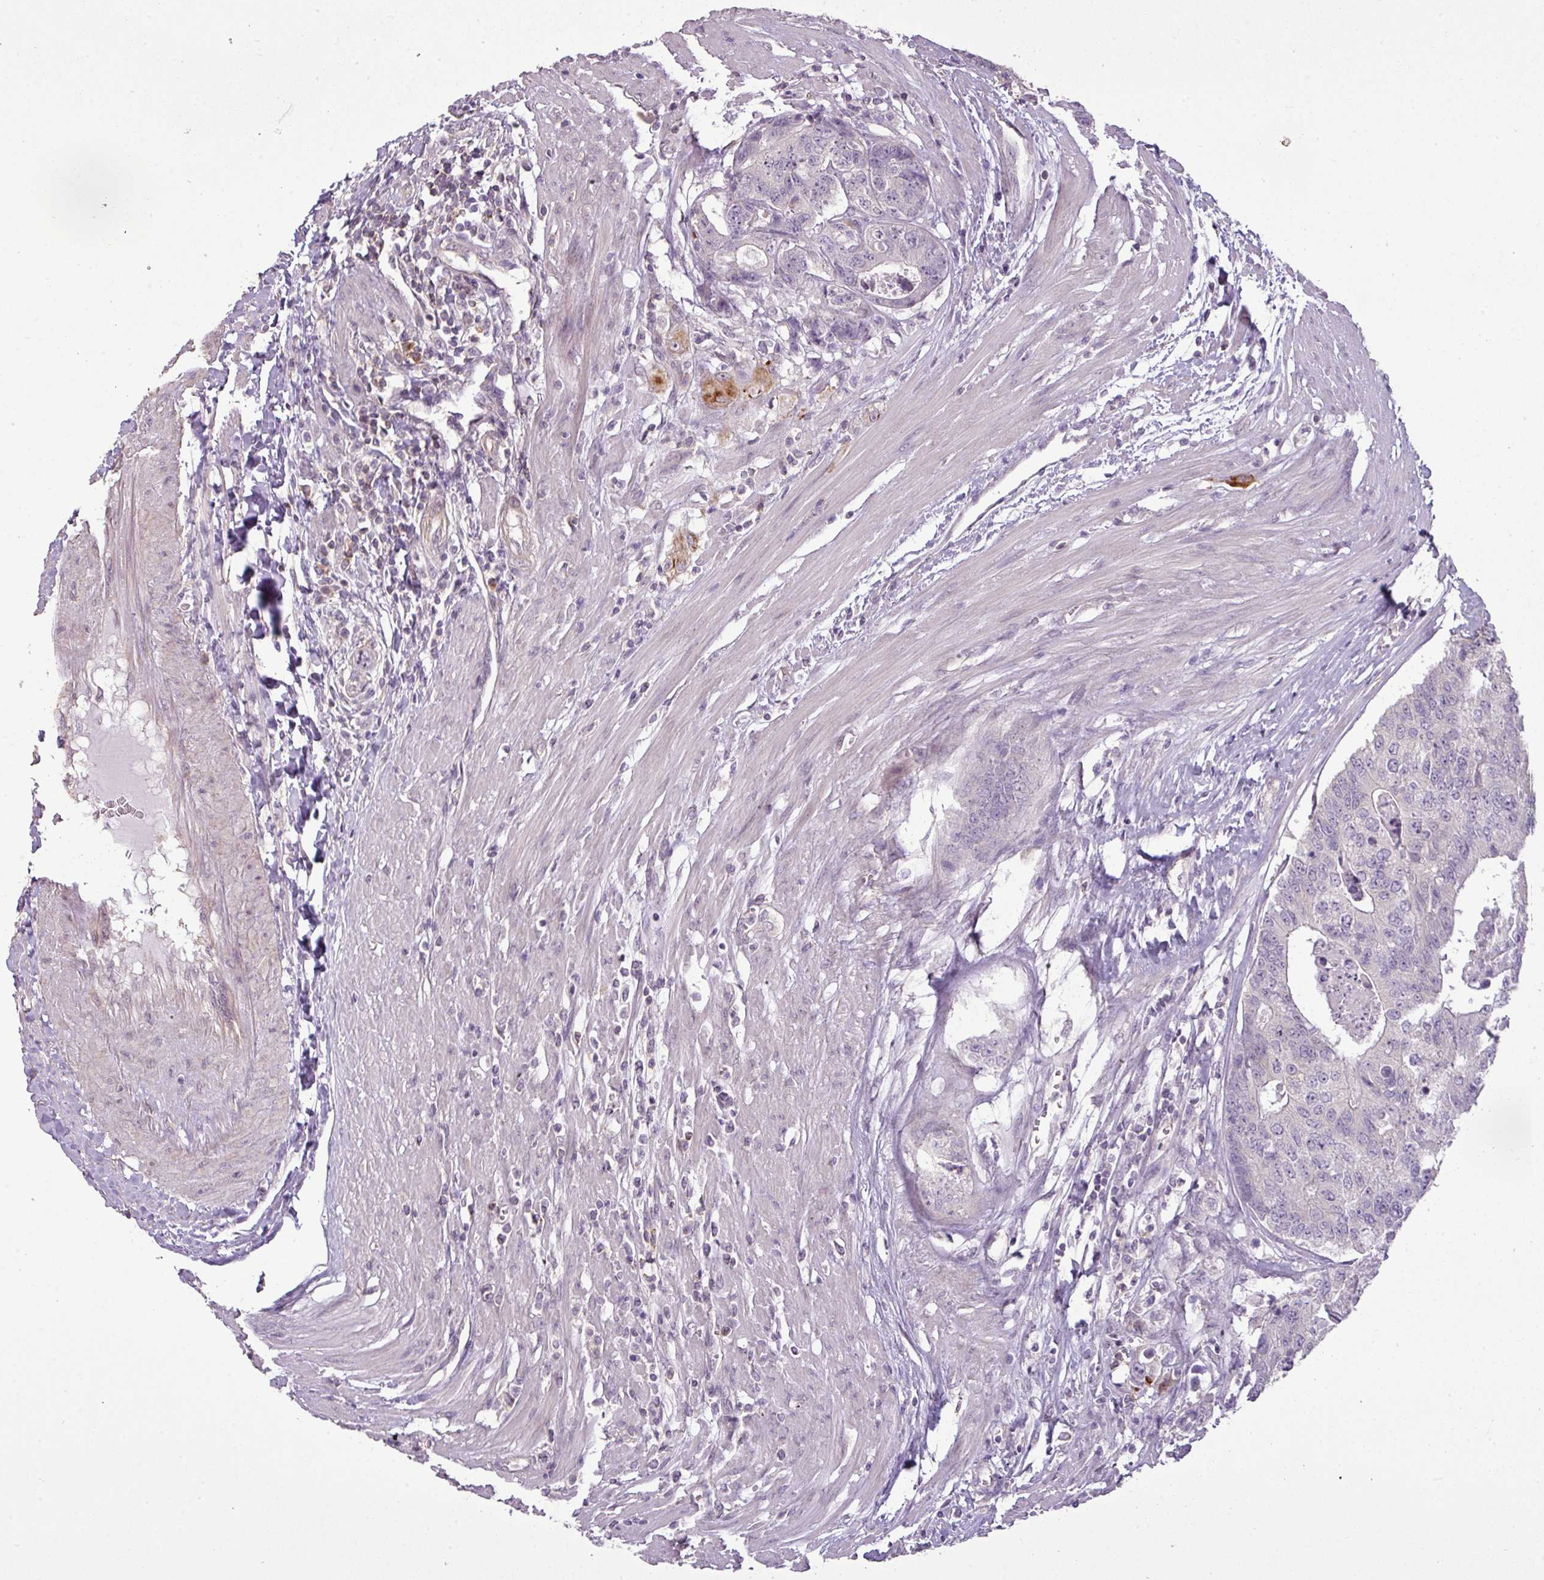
{"staining": {"intensity": "negative", "quantity": "none", "location": "none"}, "tissue": "colorectal cancer", "cell_type": "Tumor cells", "image_type": "cancer", "snomed": [{"axis": "morphology", "description": "Adenocarcinoma, NOS"}, {"axis": "topography", "description": "Colon"}], "caption": "Colorectal cancer was stained to show a protein in brown. There is no significant staining in tumor cells.", "gene": "LY9", "patient": {"sex": "female", "age": 67}}